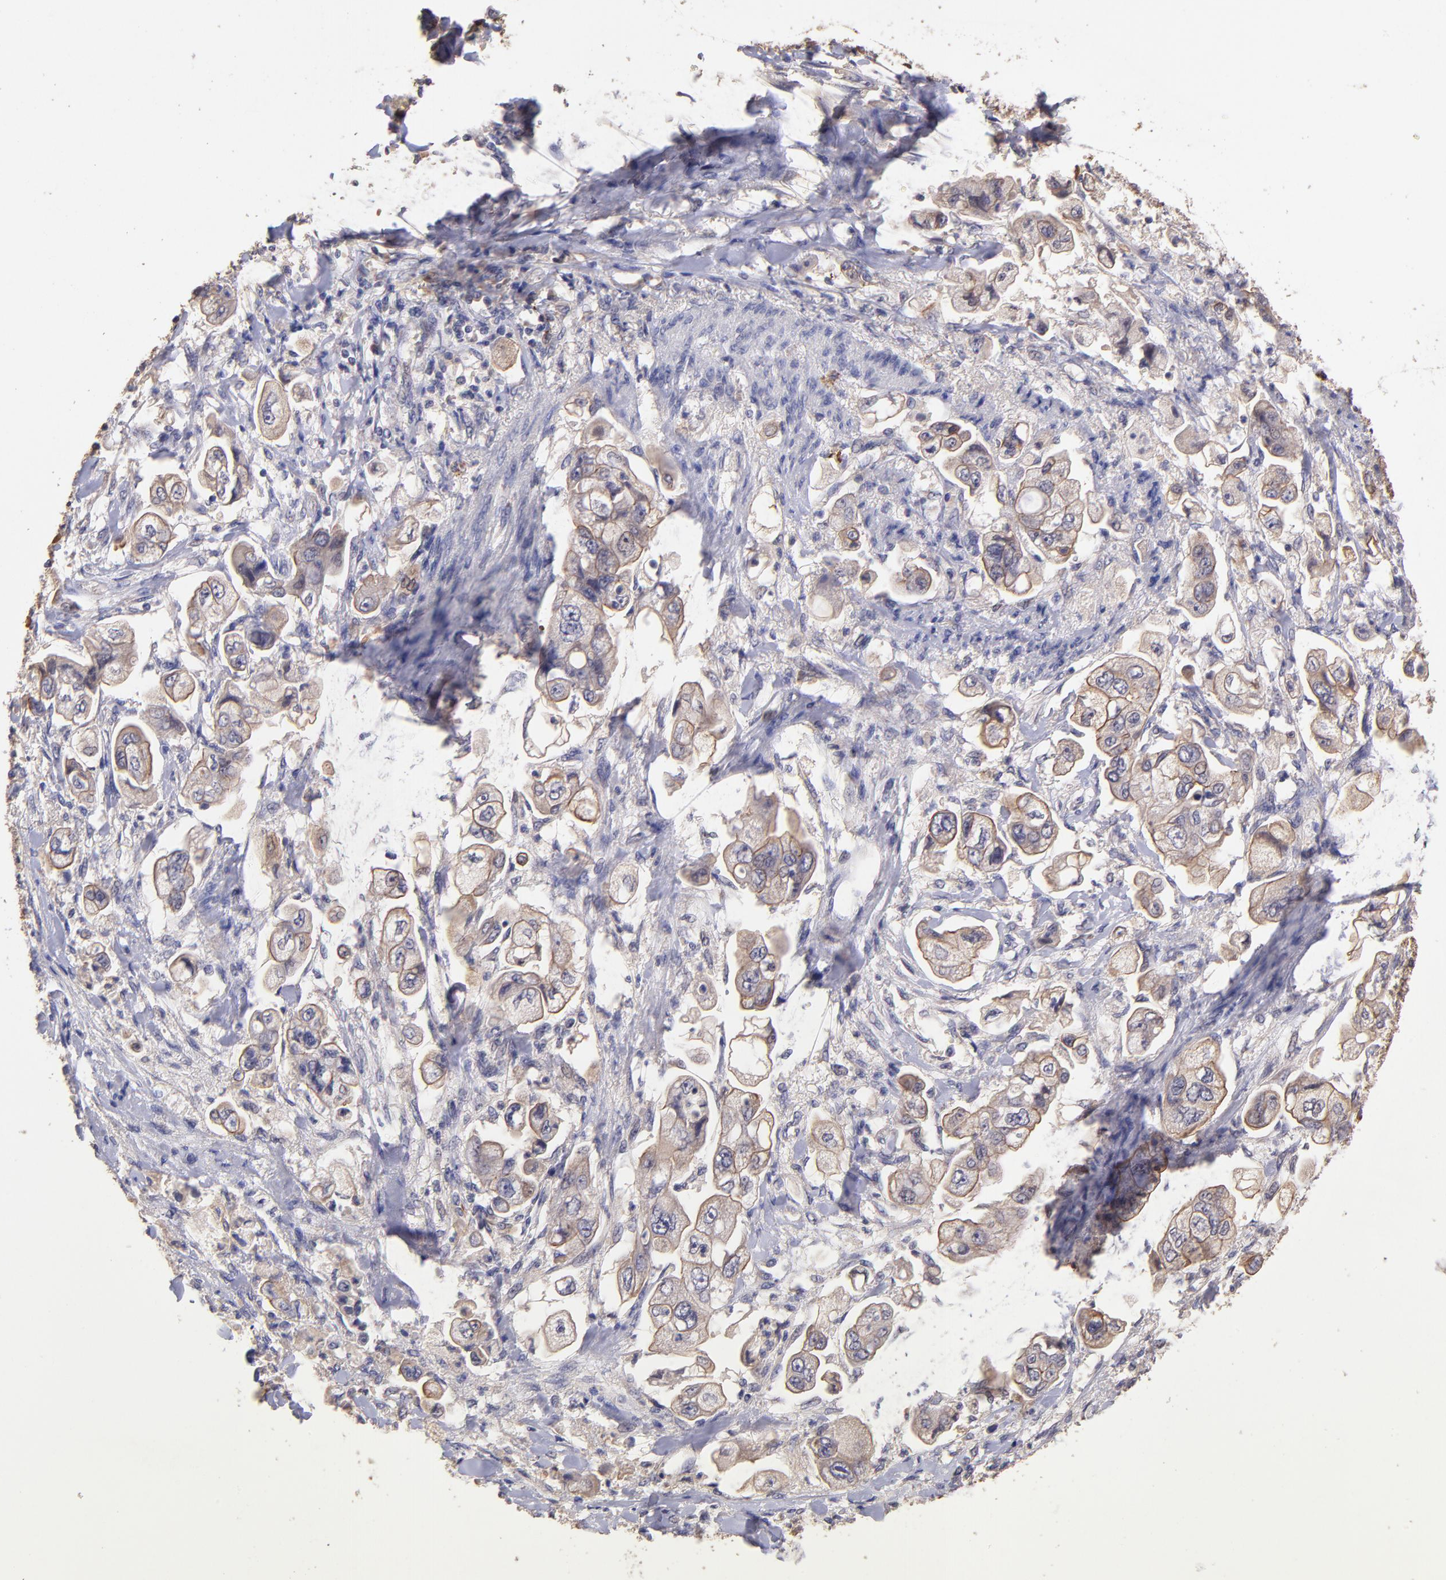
{"staining": {"intensity": "weak", "quantity": ">75%", "location": "cytoplasmic/membranous"}, "tissue": "stomach cancer", "cell_type": "Tumor cells", "image_type": "cancer", "snomed": [{"axis": "morphology", "description": "Adenocarcinoma, NOS"}, {"axis": "topography", "description": "Stomach"}], "caption": "Immunohistochemical staining of adenocarcinoma (stomach) reveals low levels of weak cytoplasmic/membranous protein staining in approximately >75% of tumor cells.", "gene": "RNASEL", "patient": {"sex": "male", "age": 62}}